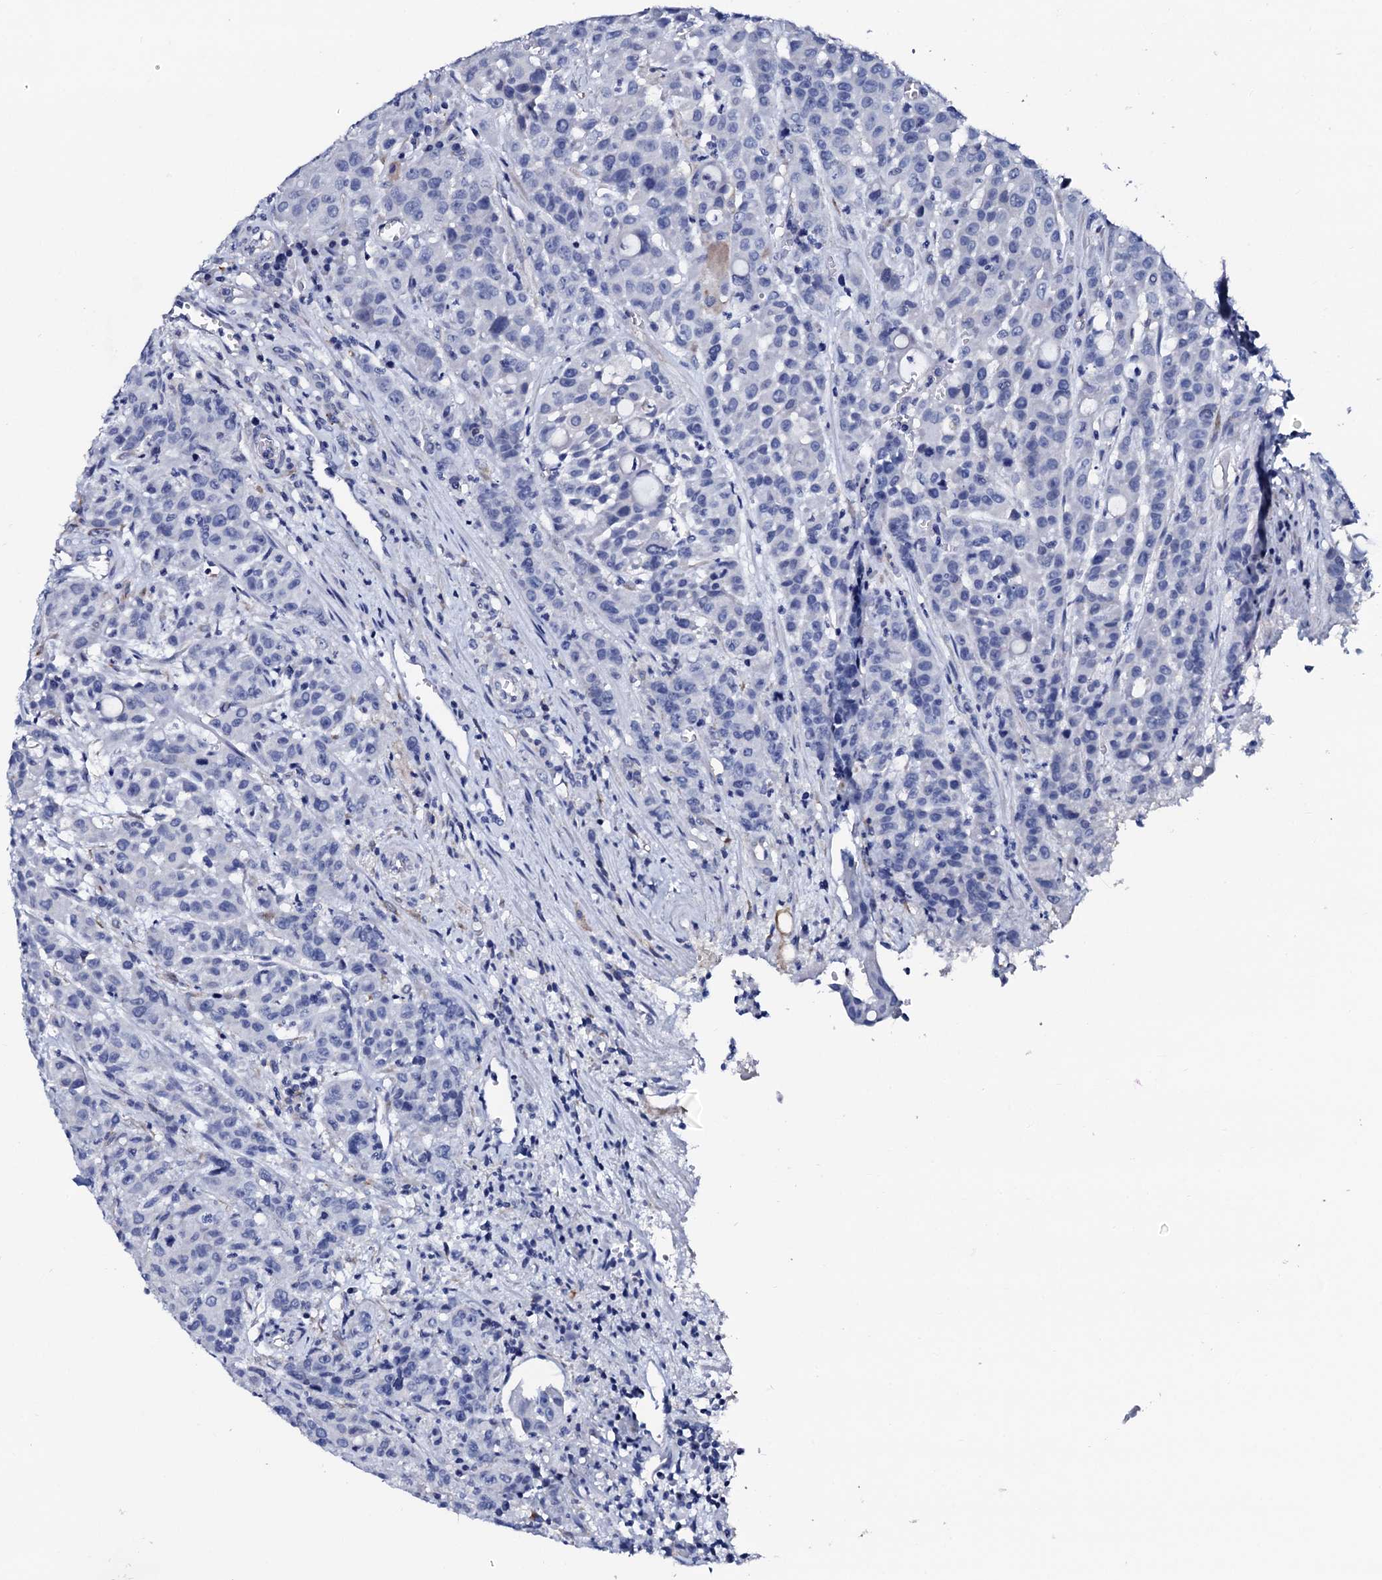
{"staining": {"intensity": "negative", "quantity": "none", "location": "none"}, "tissue": "colorectal cancer", "cell_type": "Tumor cells", "image_type": "cancer", "snomed": [{"axis": "morphology", "description": "Adenocarcinoma, NOS"}, {"axis": "topography", "description": "Colon"}], "caption": "High power microscopy image of an immunohistochemistry image of colorectal adenocarcinoma, revealing no significant positivity in tumor cells.", "gene": "AMER2", "patient": {"sex": "male", "age": 62}}